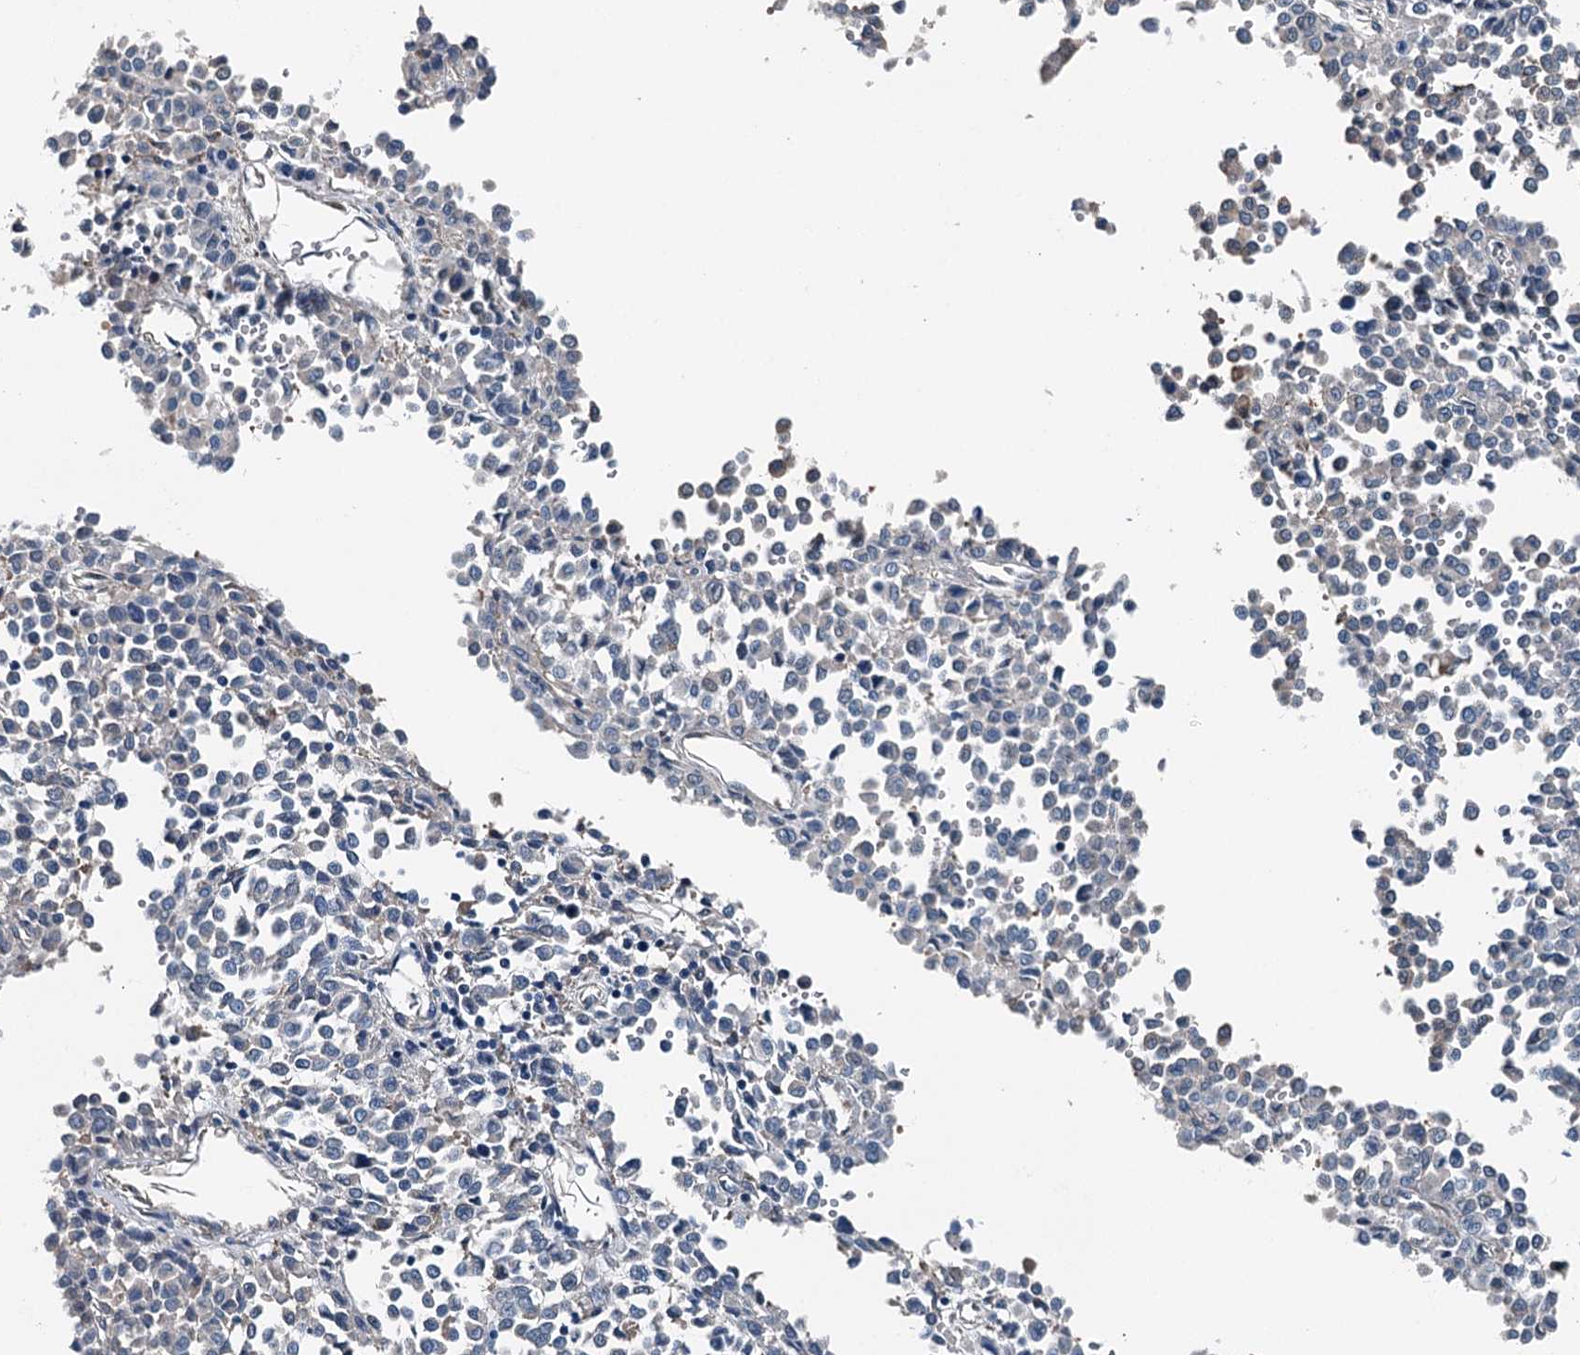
{"staining": {"intensity": "negative", "quantity": "none", "location": "none"}, "tissue": "melanoma", "cell_type": "Tumor cells", "image_type": "cancer", "snomed": [{"axis": "morphology", "description": "Malignant melanoma, Metastatic site"}, {"axis": "topography", "description": "Pancreas"}], "caption": "IHC photomicrograph of human melanoma stained for a protein (brown), which shows no staining in tumor cells.", "gene": "BHMT", "patient": {"sex": "female", "age": 30}}